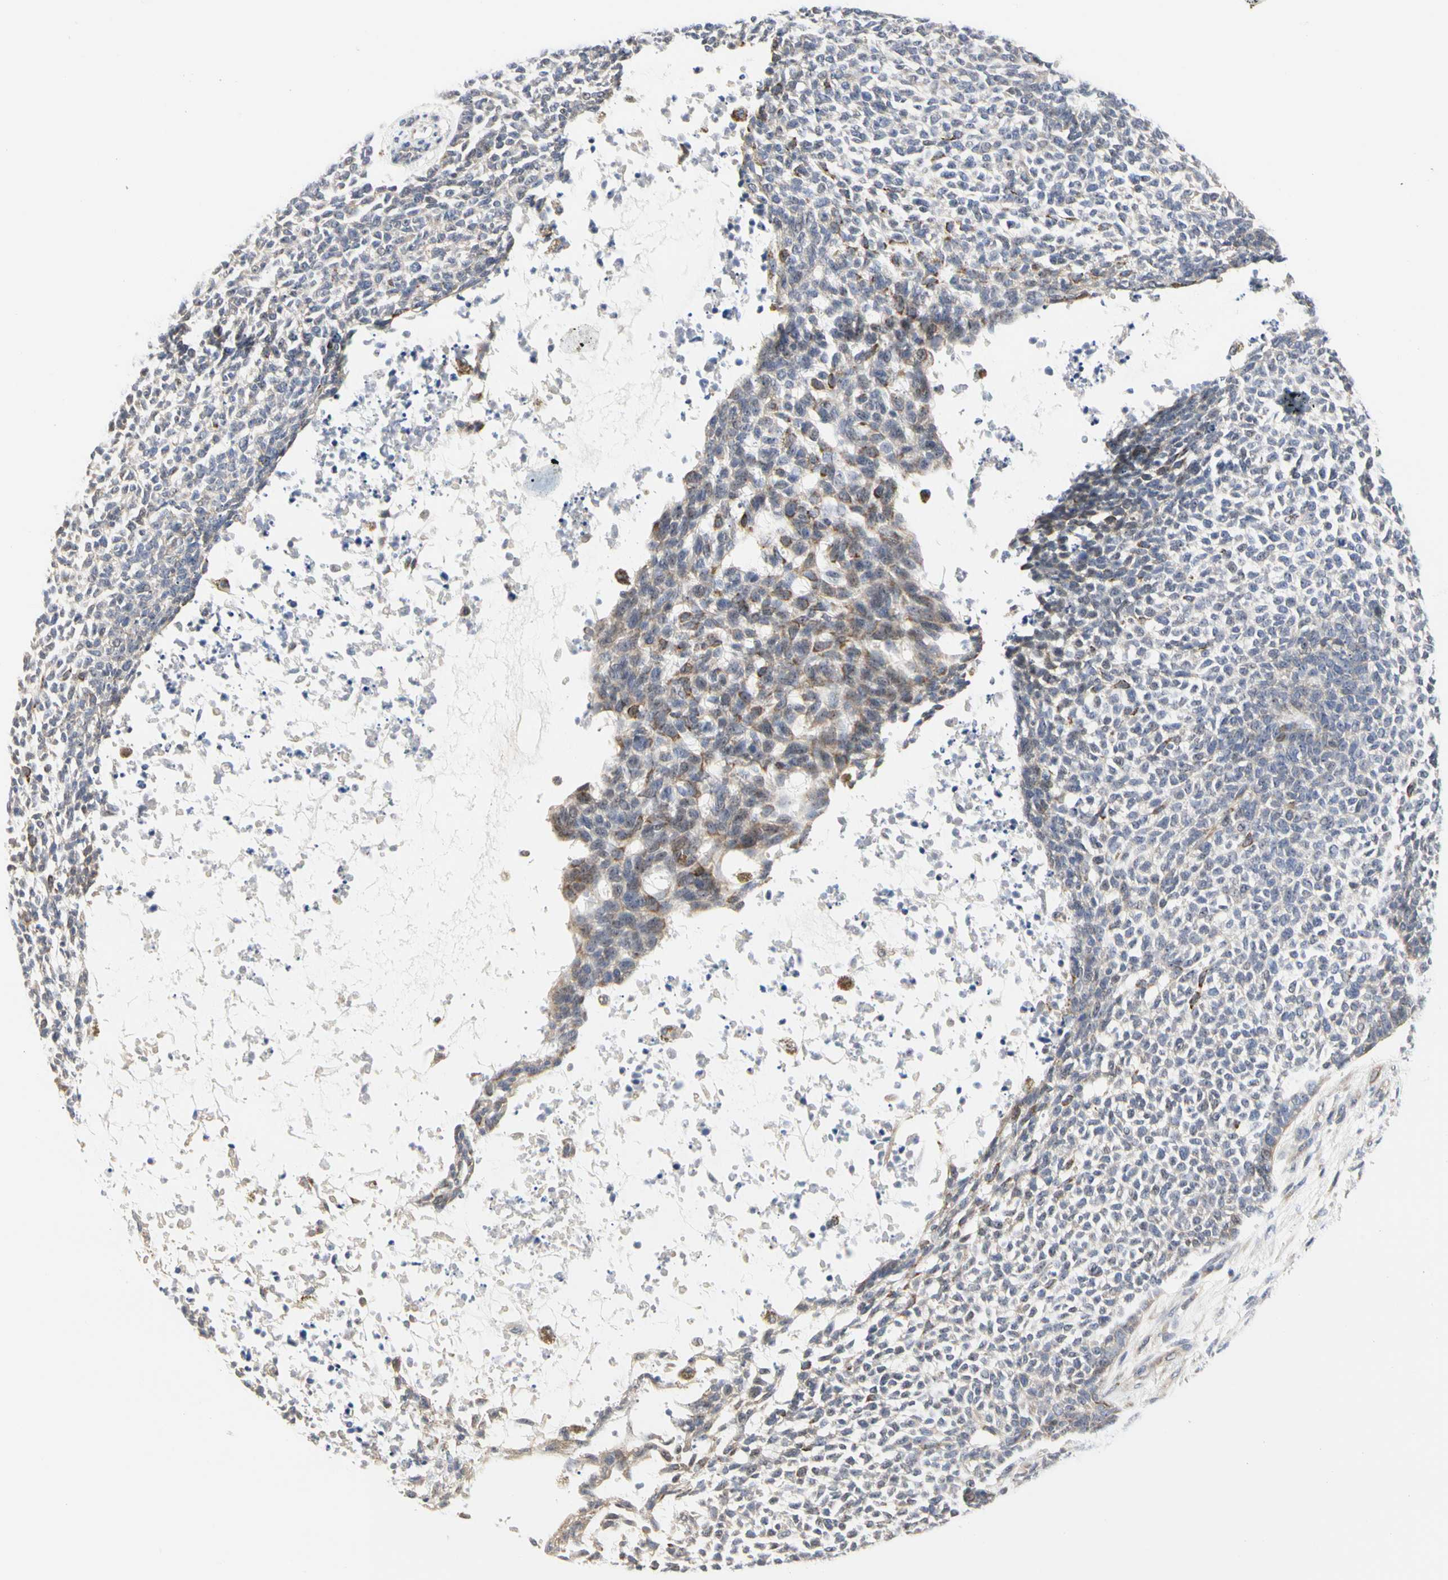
{"staining": {"intensity": "weak", "quantity": "25%-75%", "location": "cytoplasmic/membranous"}, "tissue": "skin cancer", "cell_type": "Tumor cells", "image_type": "cancer", "snomed": [{"axis": "morphology", "description": "Basal cell carcinoma"}, {"axis": "topography", "description": "Skin"}], "caption": "Skin cancer stained with a brown dye shows weak cytoplasmic/membranous positive expression in about 25%-75% of tumor cells.", "gene": "SHANK2", "patient": {"sex": "female", "age": 84}}